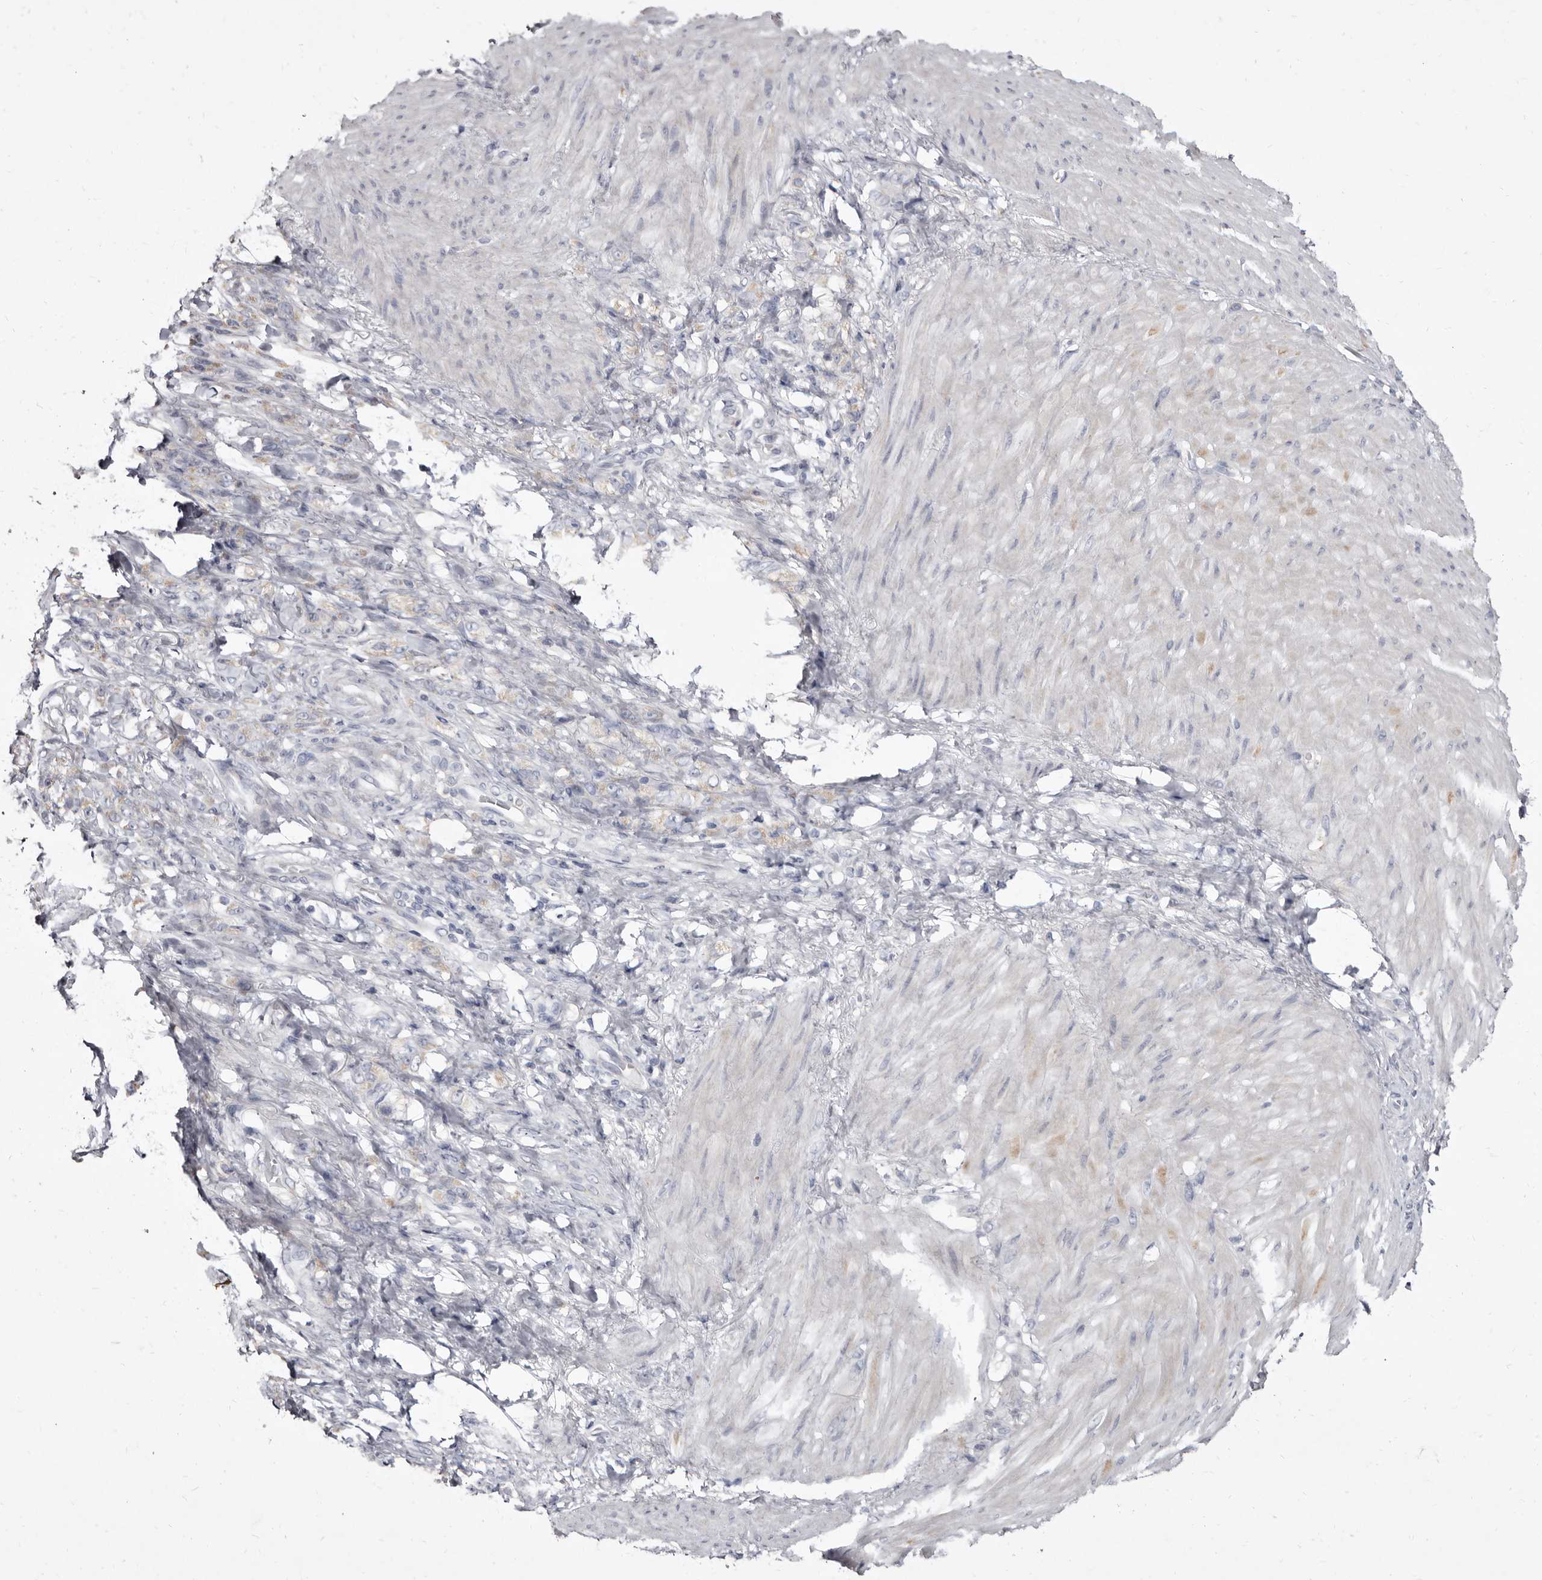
{"staining": {"intensity": "negative", "quantity": "none", "location": "none"}, "tissue": "stomach cancer", "cell_type": "Tumor cells", "image_type": "cancer", "snomed": [{"axis": "morphology", "description": "Normal tissue, NOS"}, {"axis": "morphology", "description": "Adenocarcinoma, NOS"}, {"axis": "topography", "description": "Stomach"}], "caption": "This micrograph is of stomach adenocarcinoma stained with immunohistochemistry to label a protein in brown with the nuclei are counter-stained blue. There is no staining in tumor cells. (Stains: DAB immunohistochemistry (IHC) with hematoxylin counter stain, Microscopy: brightfield microscopy at high magnification).", "gene": "CYP2E1", "patient": {"sex": "male", "age": 82}}